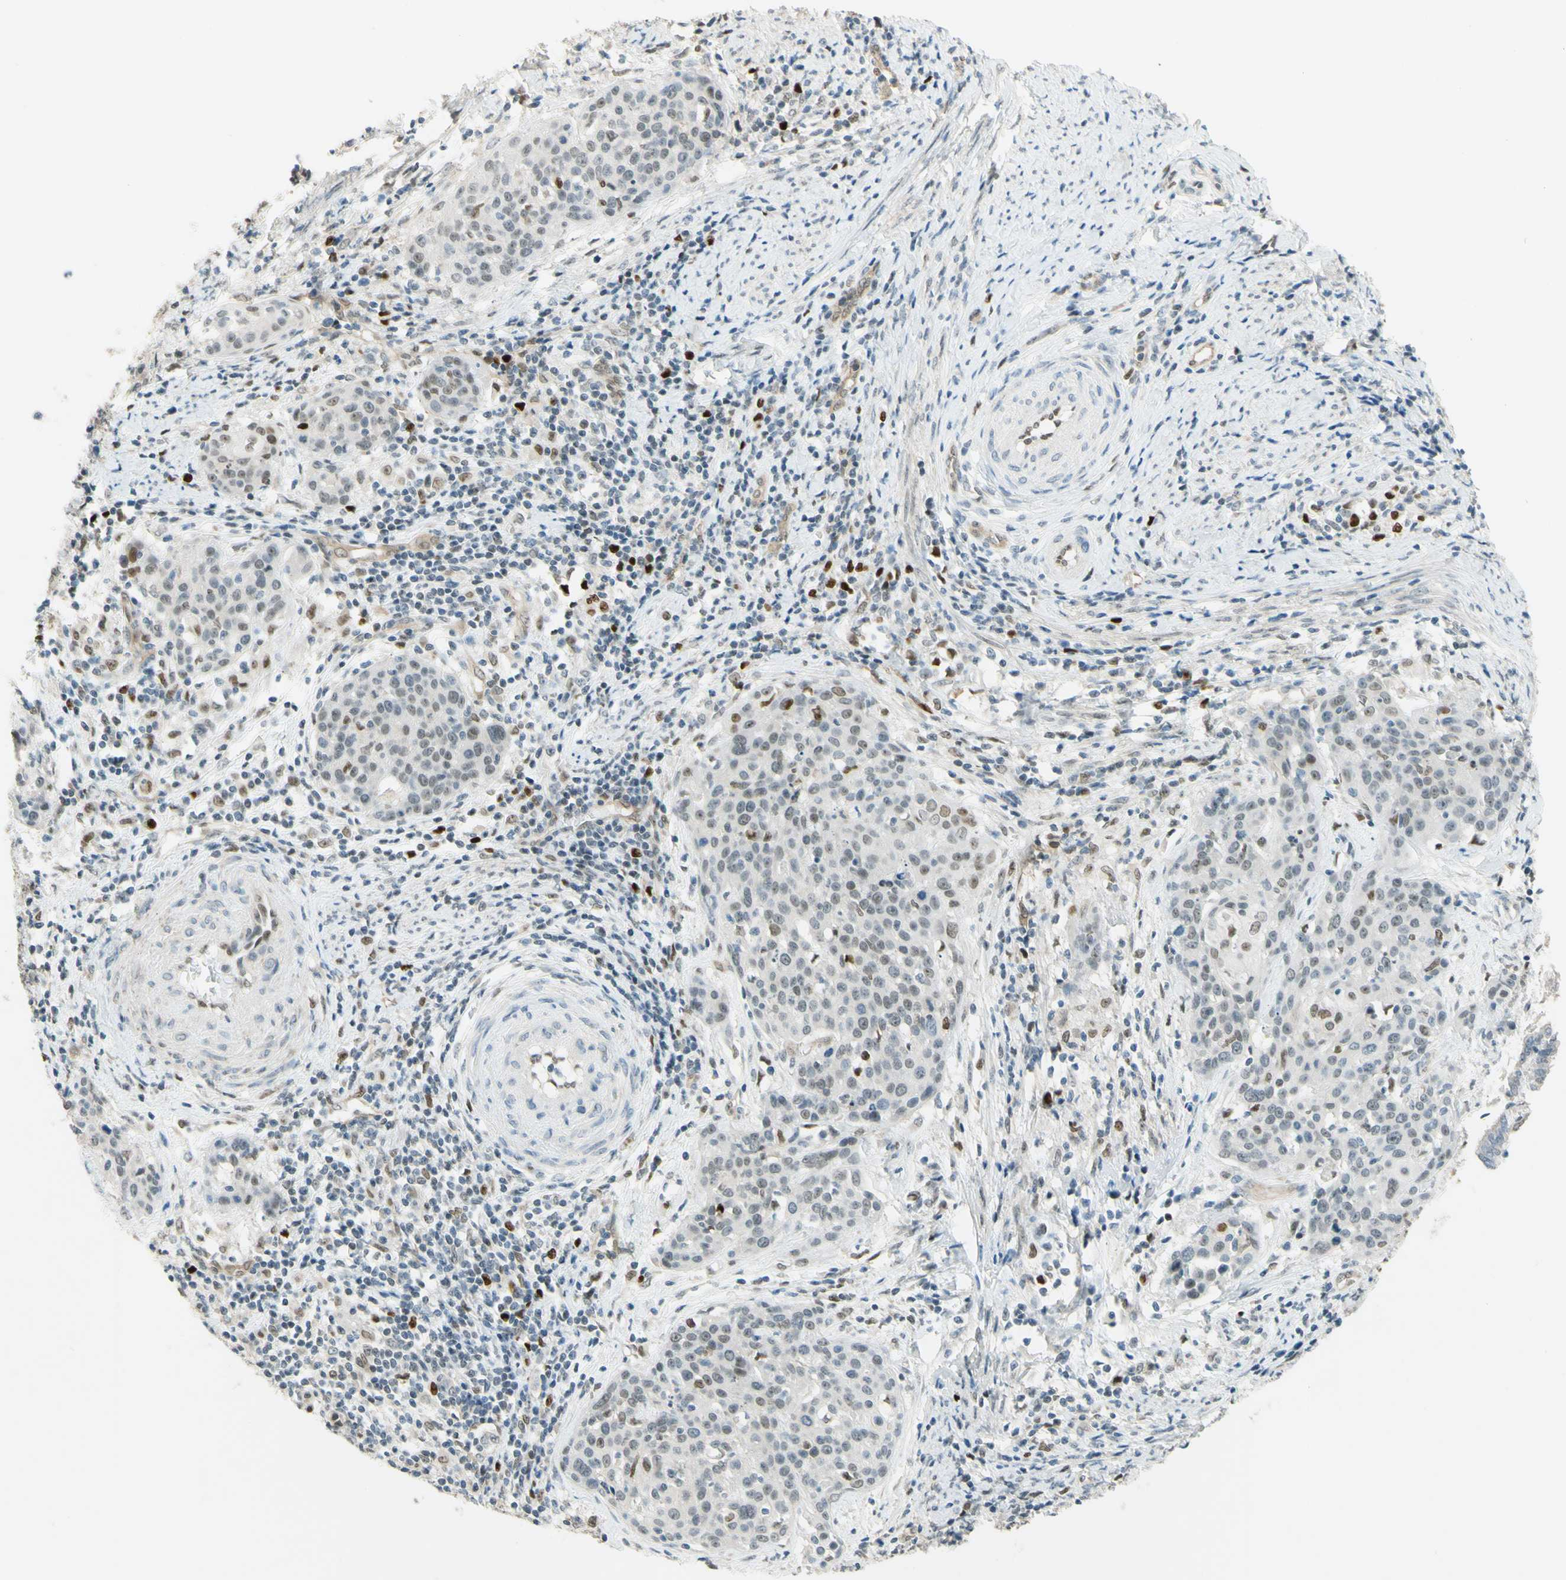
{"staining": {"intensity": "weak", "quantity": "25%-75%", "location": "nuclear"}, "tissue": "cervical cancer", "cell_type": "Tumor cells", "image_type": "cancer", "snomed": [{"axis": "morphology", "description": "Squamous cell carcinoma, NOS"}, {"axis": "topography", "description": "Cervix"}], "caption": "Protein expression by immunohistochemistry (IHC) displays weak nuclear expression in approximately 25%-75% of tumor cells in squamous cell carcinoma (cervical).", "gene": "POLB", "patient": {"sex": "female", "age": 38}}